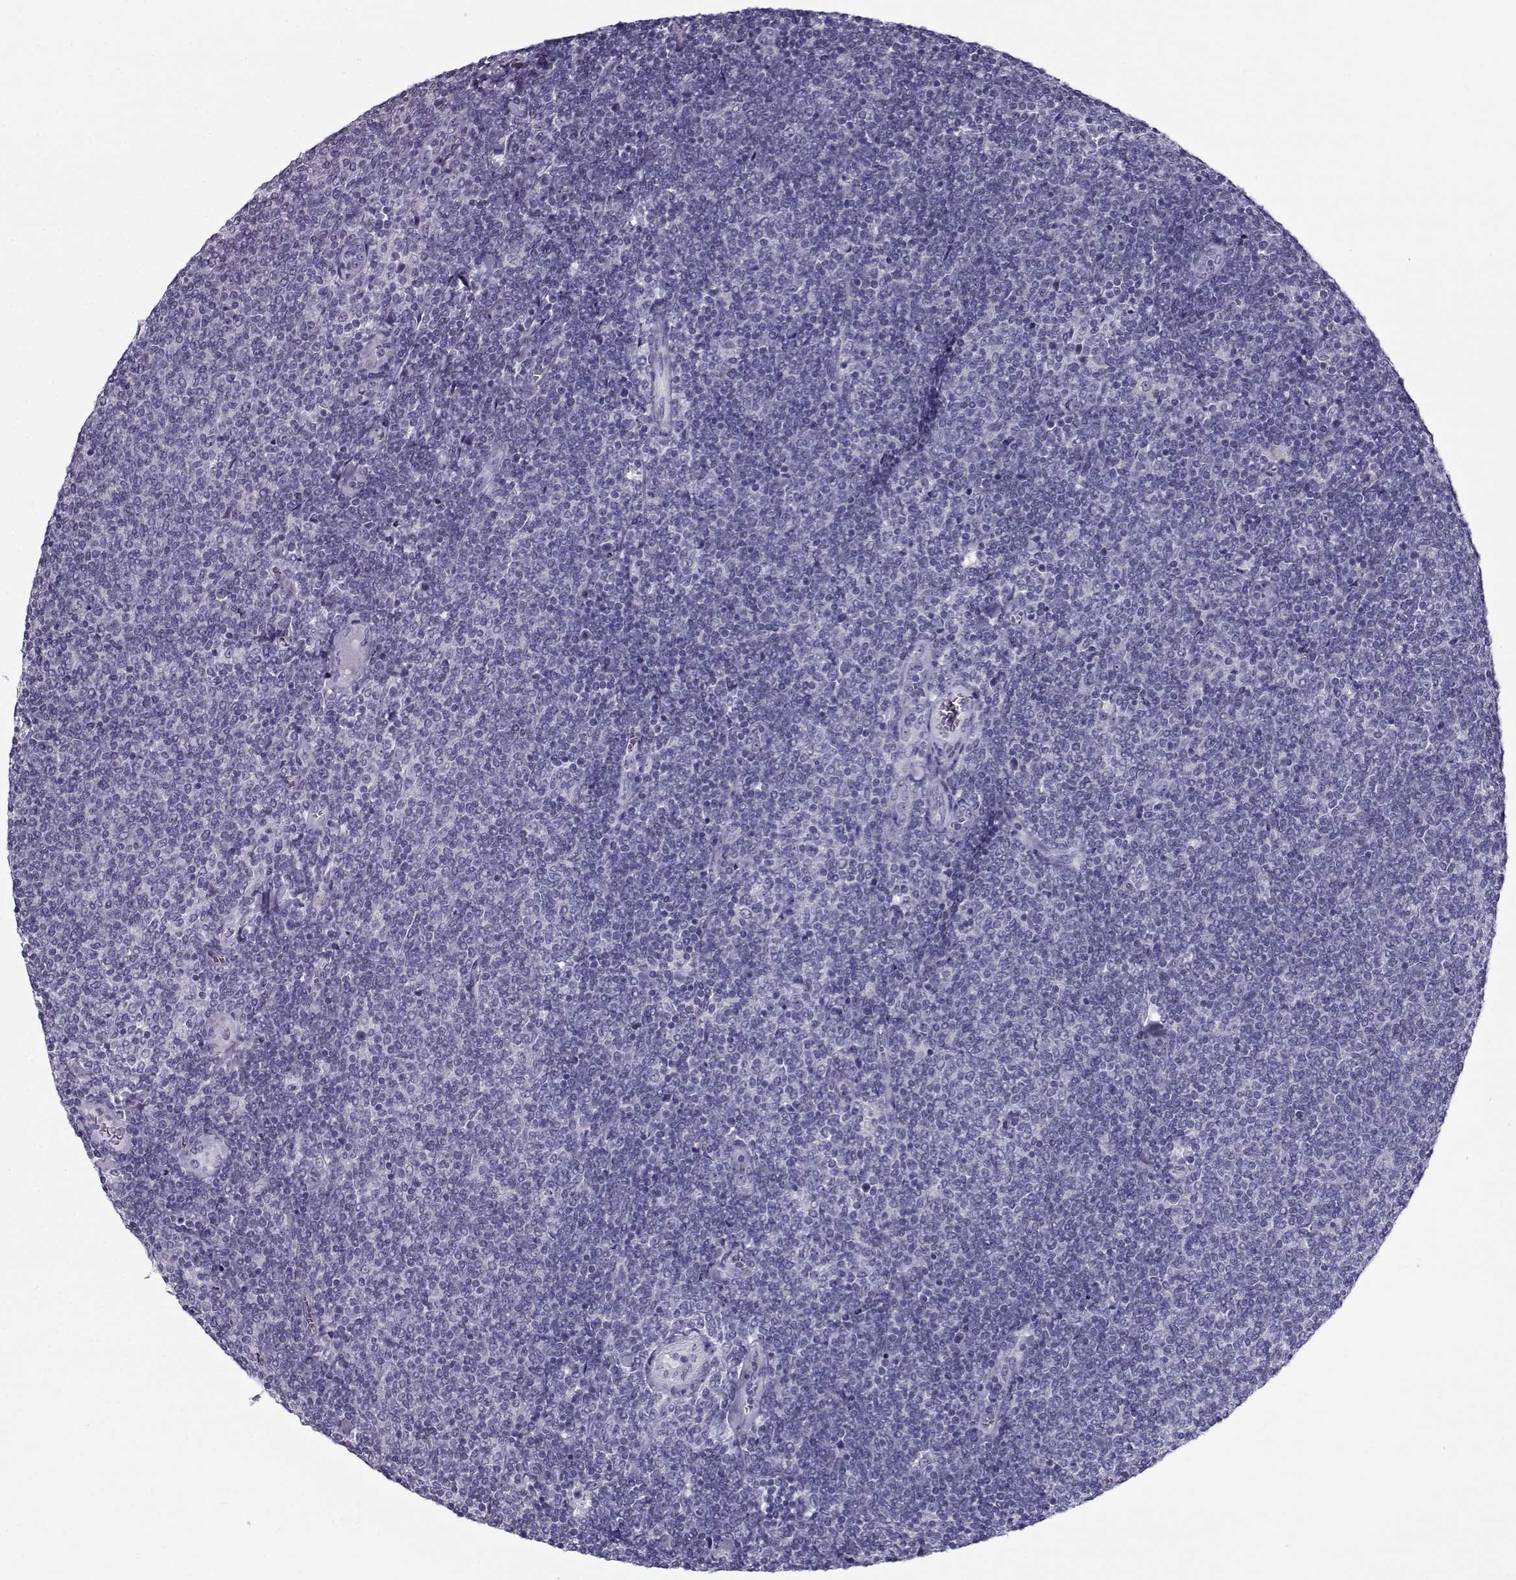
{"staining": {"intensity": "negative", "quantity": "none", "location": "none"}, "tissue": "lymphoma", "cell_type": "Tumor cells", "image_type": "cancer", "snomed": [{"axis": "morphology", "description": "Malignant lymphoma, non-Hodgkin's type, Low grade"}, {"axis": "topography", "description": "Lymph node"}], "caption": "Photomicrograph shows no significant protein positivity in tumor cells of lymphoma.", "gene": "GAGE2A", "patient": {"sex": "male", "age": 52}}